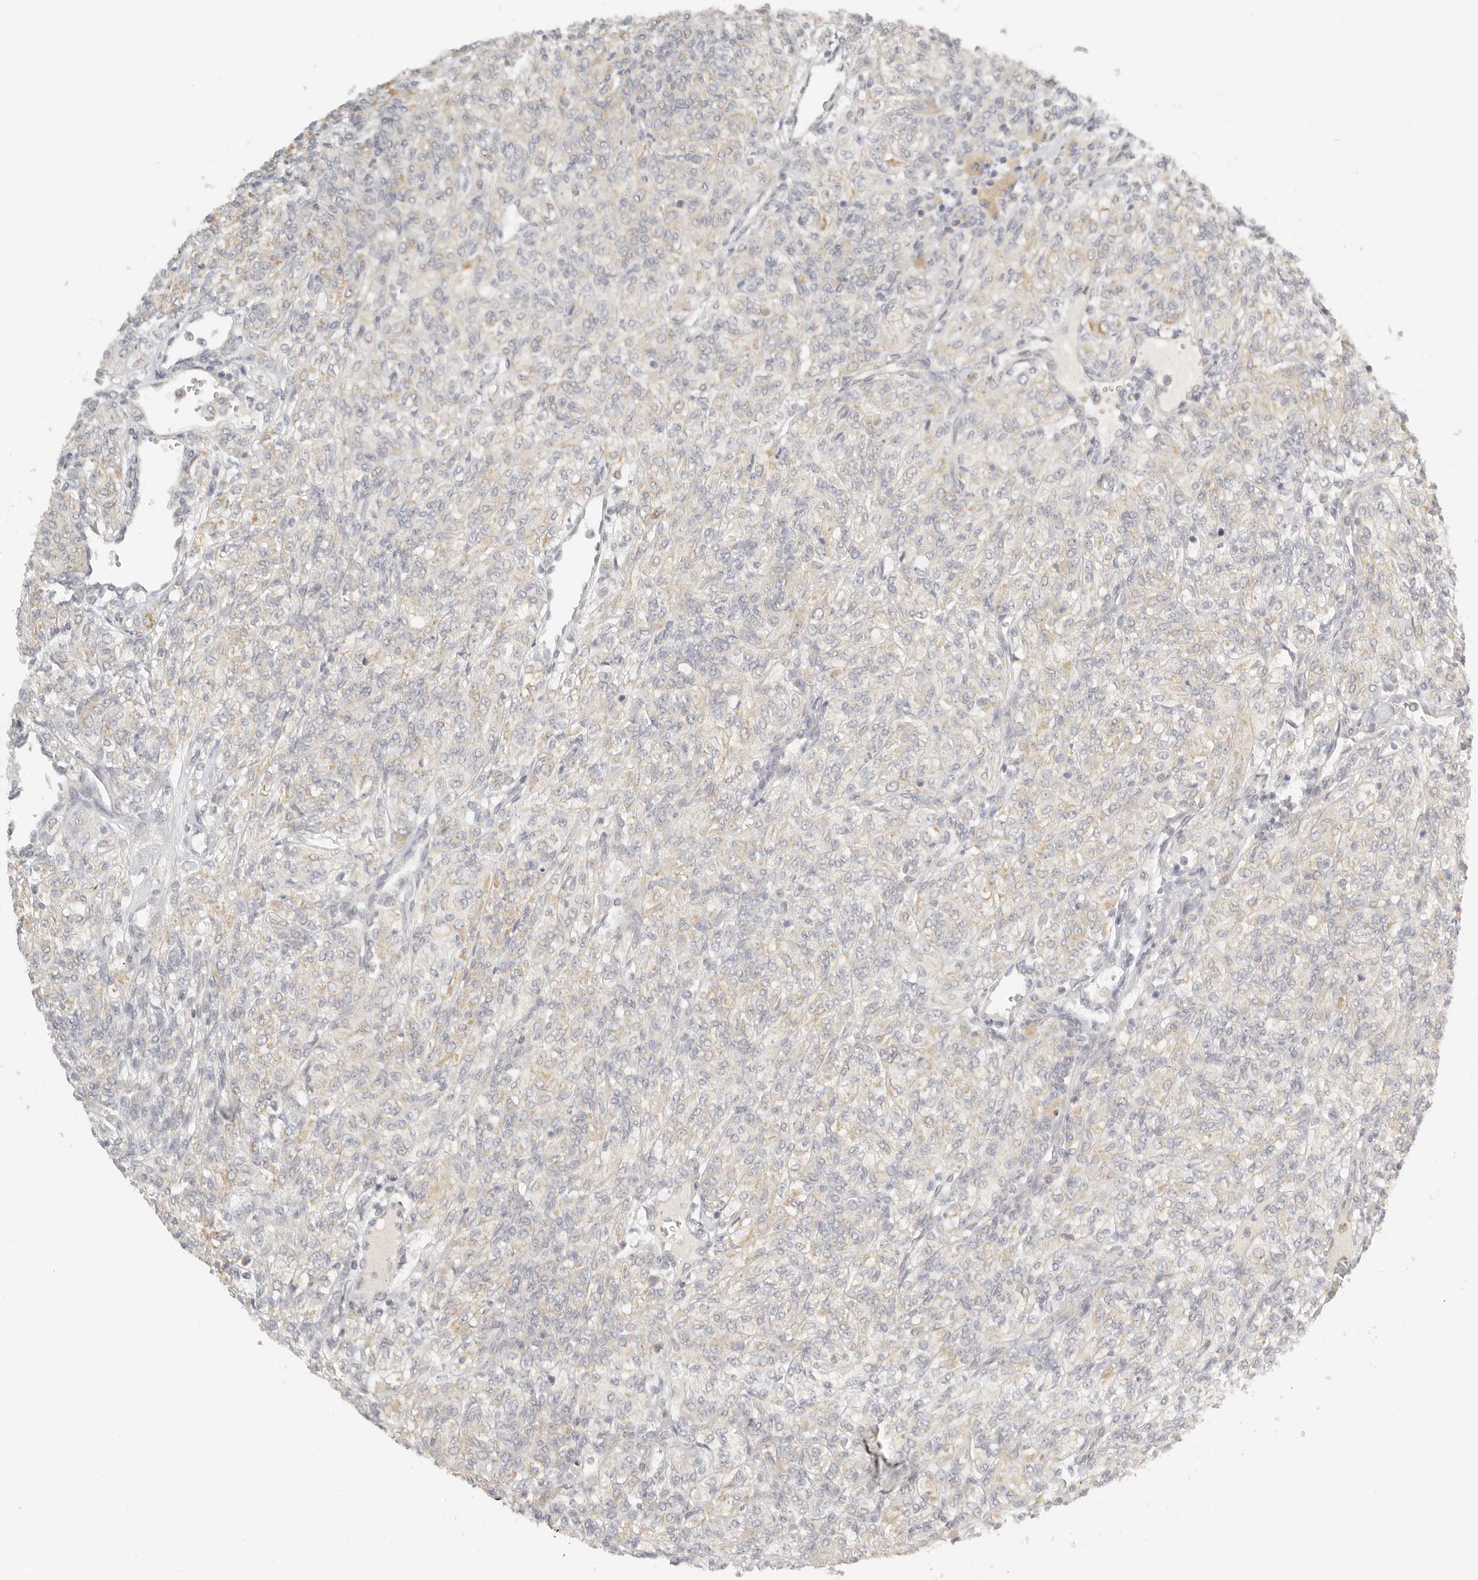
{"staining": {"intensity": "weak", "quantity": "25%-75%", "location": "cytoplasmic/membranous"}, "tissue": "renal cancer", "cell_type": "Tumor cells", "image_type": "cancer", "snomed": [{"axis": "morphology", "description": "Adenocarcinoma, NOS"}, {"axis": "topography", "description": "Kidney"}], "caption": "Renal cancer (adenocarcinoma) tissue shows weak cytoplasmic/membranous positivity in approximately 25%-75% of tumor cells, visualized by immunohistochemistry. (brown staining indicates protein expression, while blue staining denotes nuclei).", "gene": "KDF1", "patient": {"sex": "male", "age": 77}}